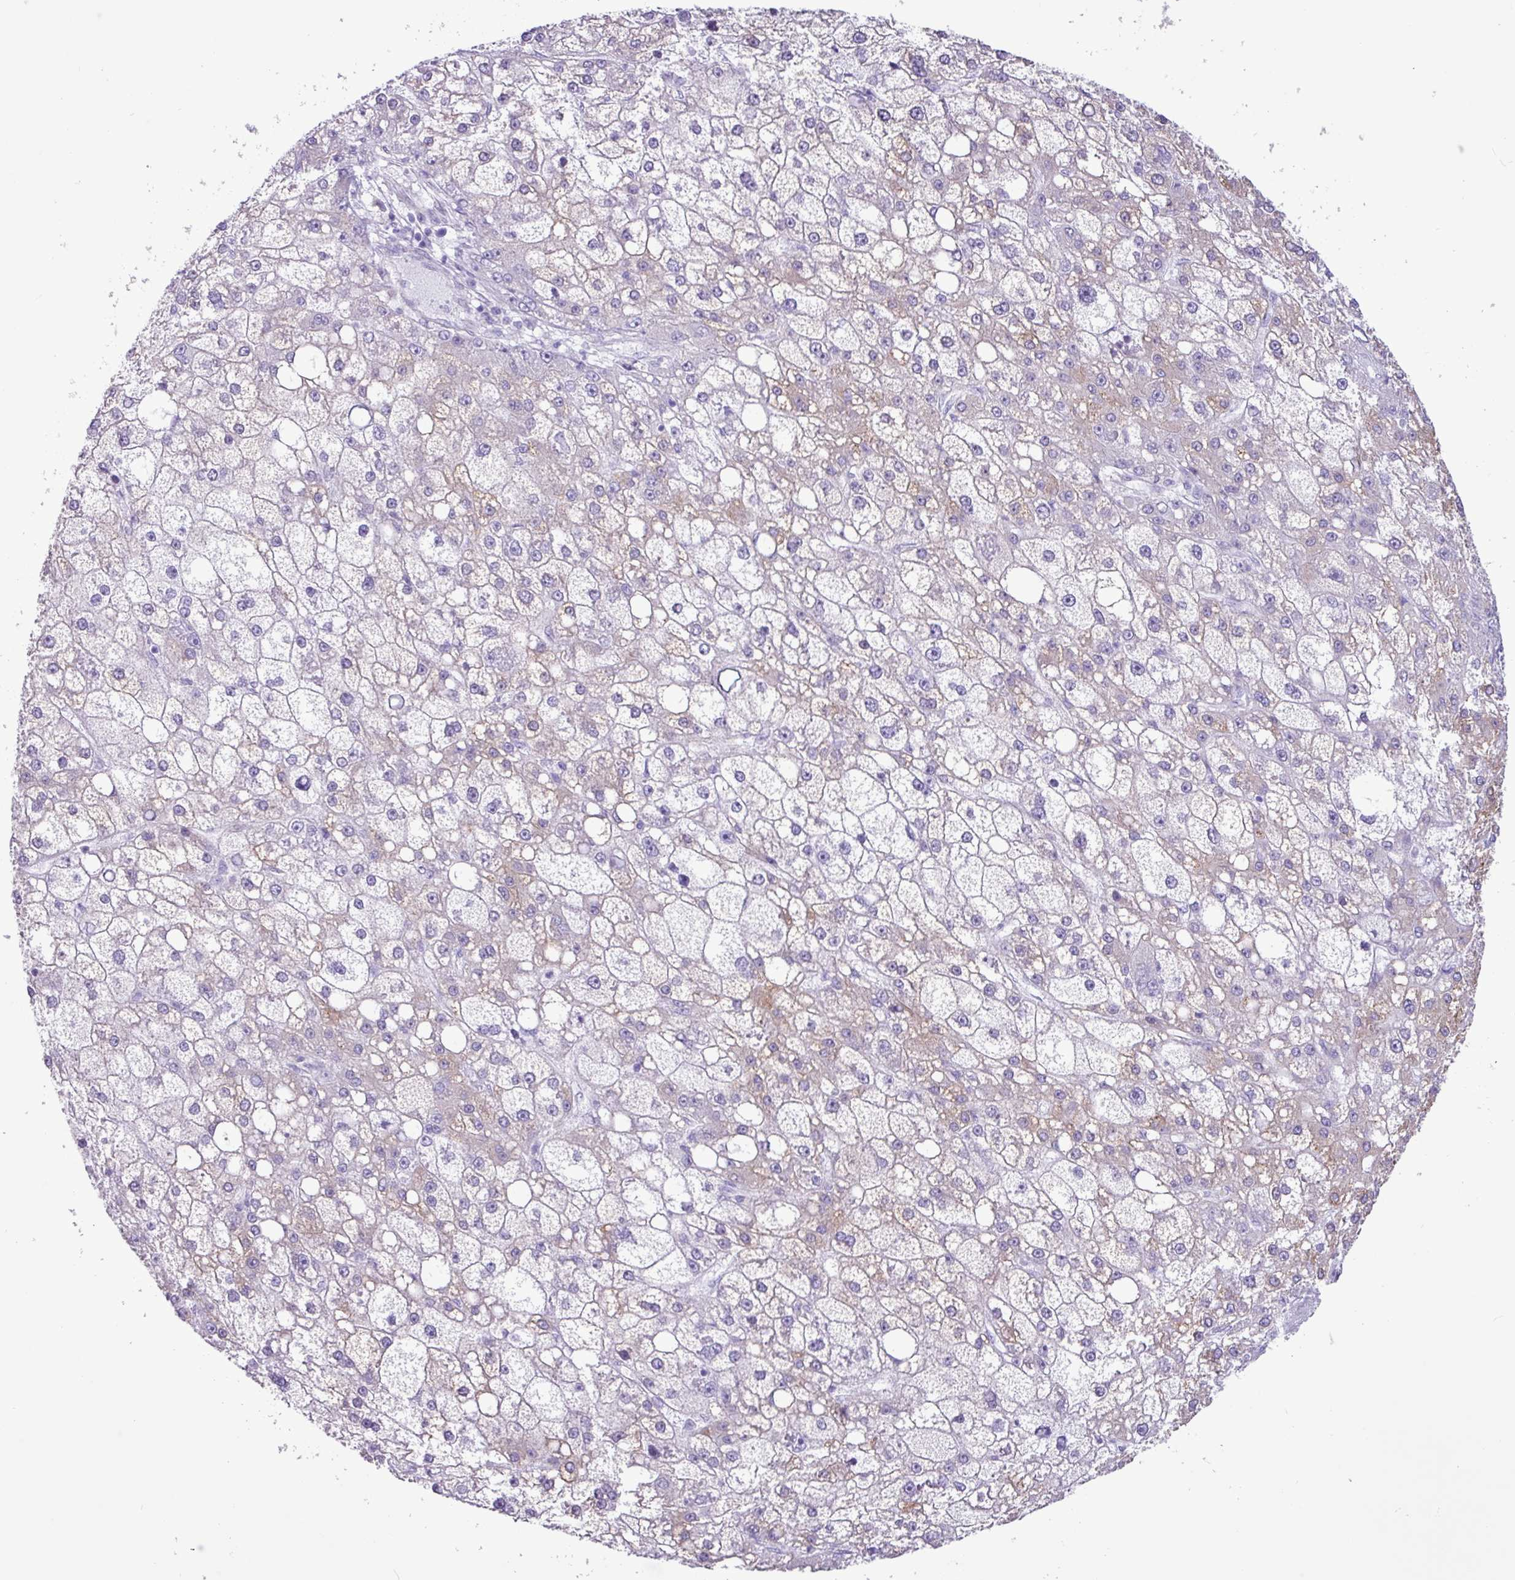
{"staining": {"intensity": "negative", "quantity": "none", "location": "none"}, "tissue": "liver cancer", "cell_type": "Tumor cells", "image_type": "cancer", "snomed": [{"axis": "morphology", "description": "Carcinoma, Hepatocellular, NOS"}, {"axis": "topography", "description": "Liver"}], "caption": "Liver cancer (hepatocellular carcinoma) was stained to show a protein in brown. There is no significant expression in tumor cells.", "gene": "SLC38A1", "patient": {"sex": "male", "age": 67}}